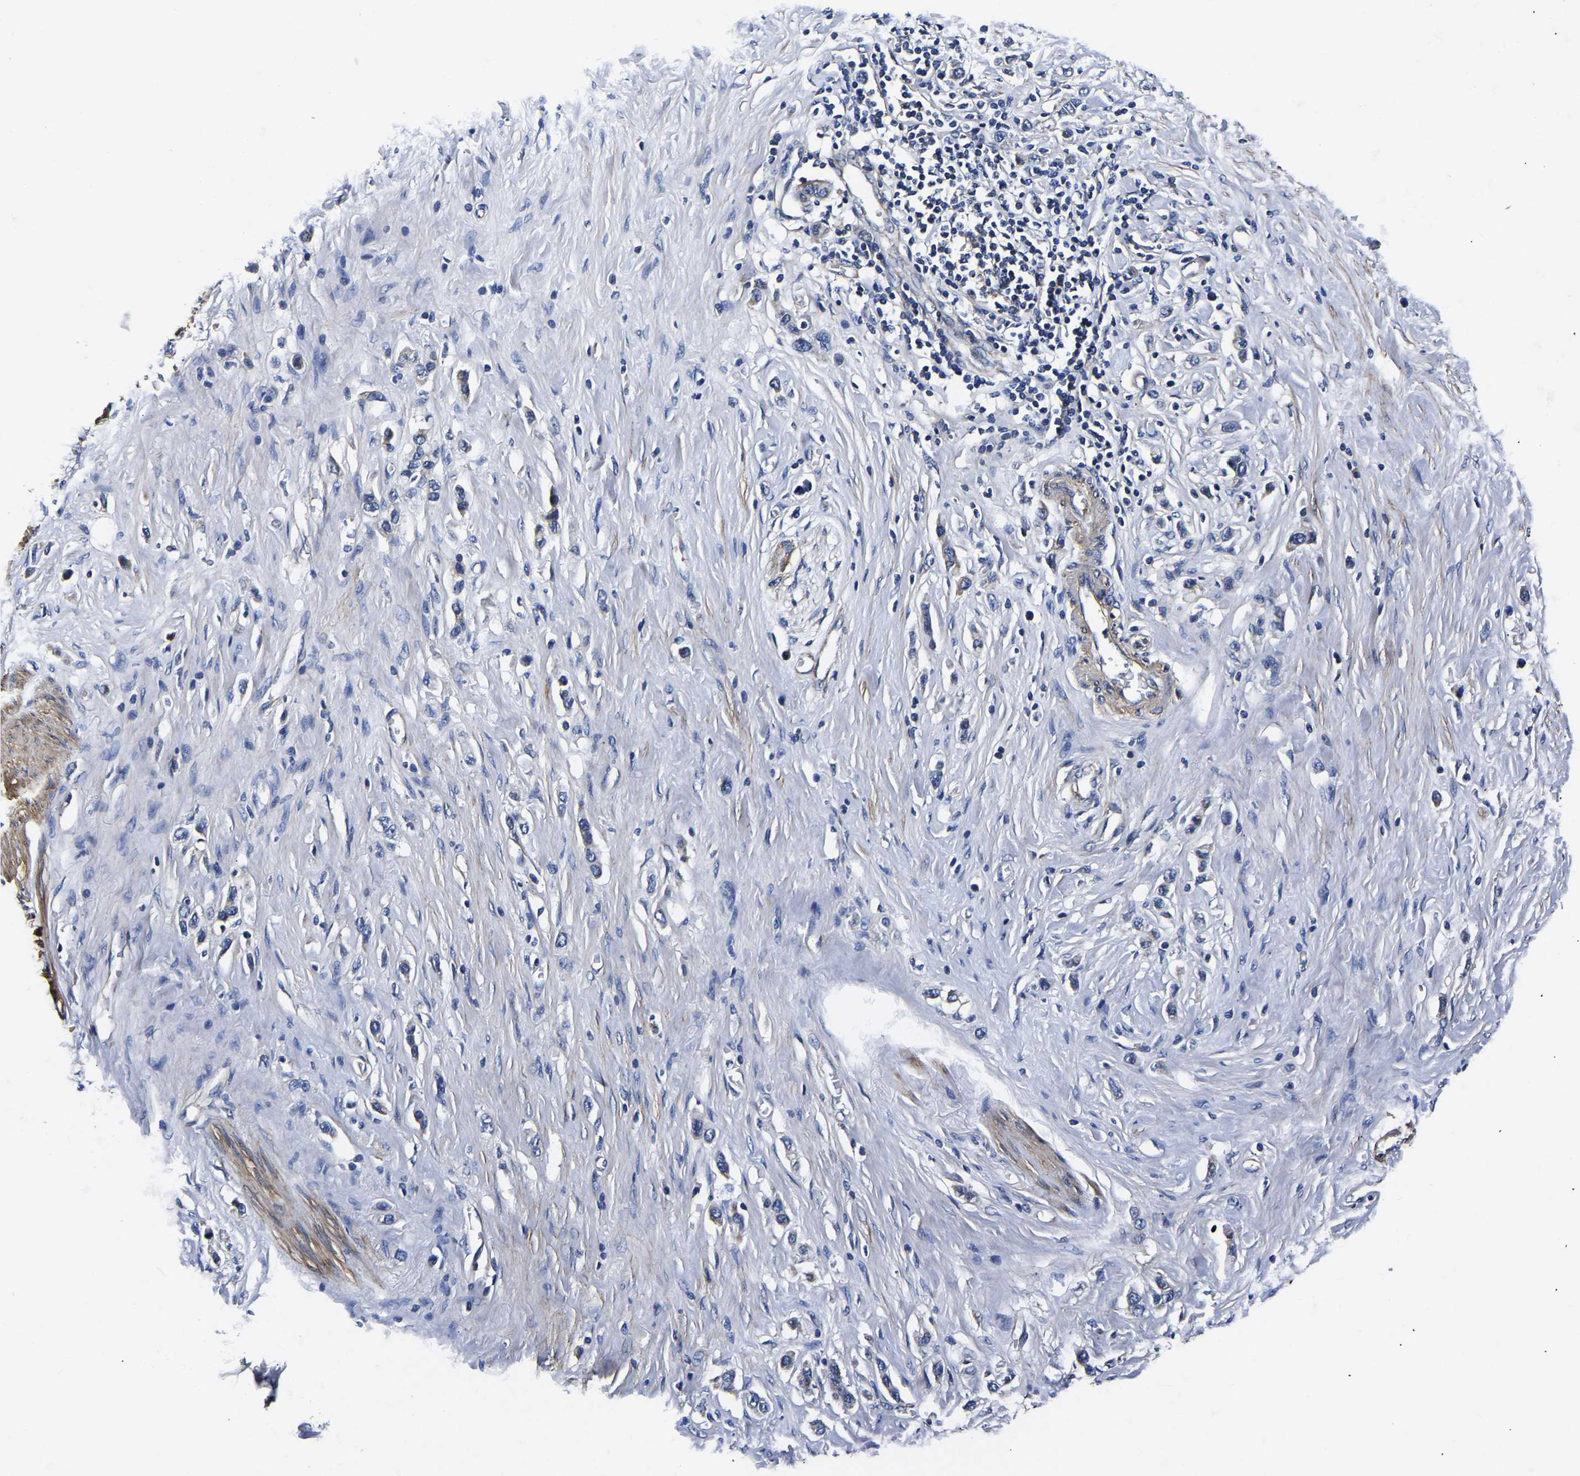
{"staining": {"intensity": "weak", "quantity": "<25%", "location": "cytoplasmic/membranous"}, "tissue": "stomach cancer", "cell_type": "Tumor cells", "image_type": "cancer", "snomed": [{"axis": "morphology", "description": "Adenocarcinoma, NOS"}, {"axis": "topography", "description": "Stomach"}], "caption": "Tumor cells are negative for brown protein staining in adenocarcinoma (stomach).", "gene": "KCTD17", "patient": {"sex": "female", "age": 65}}